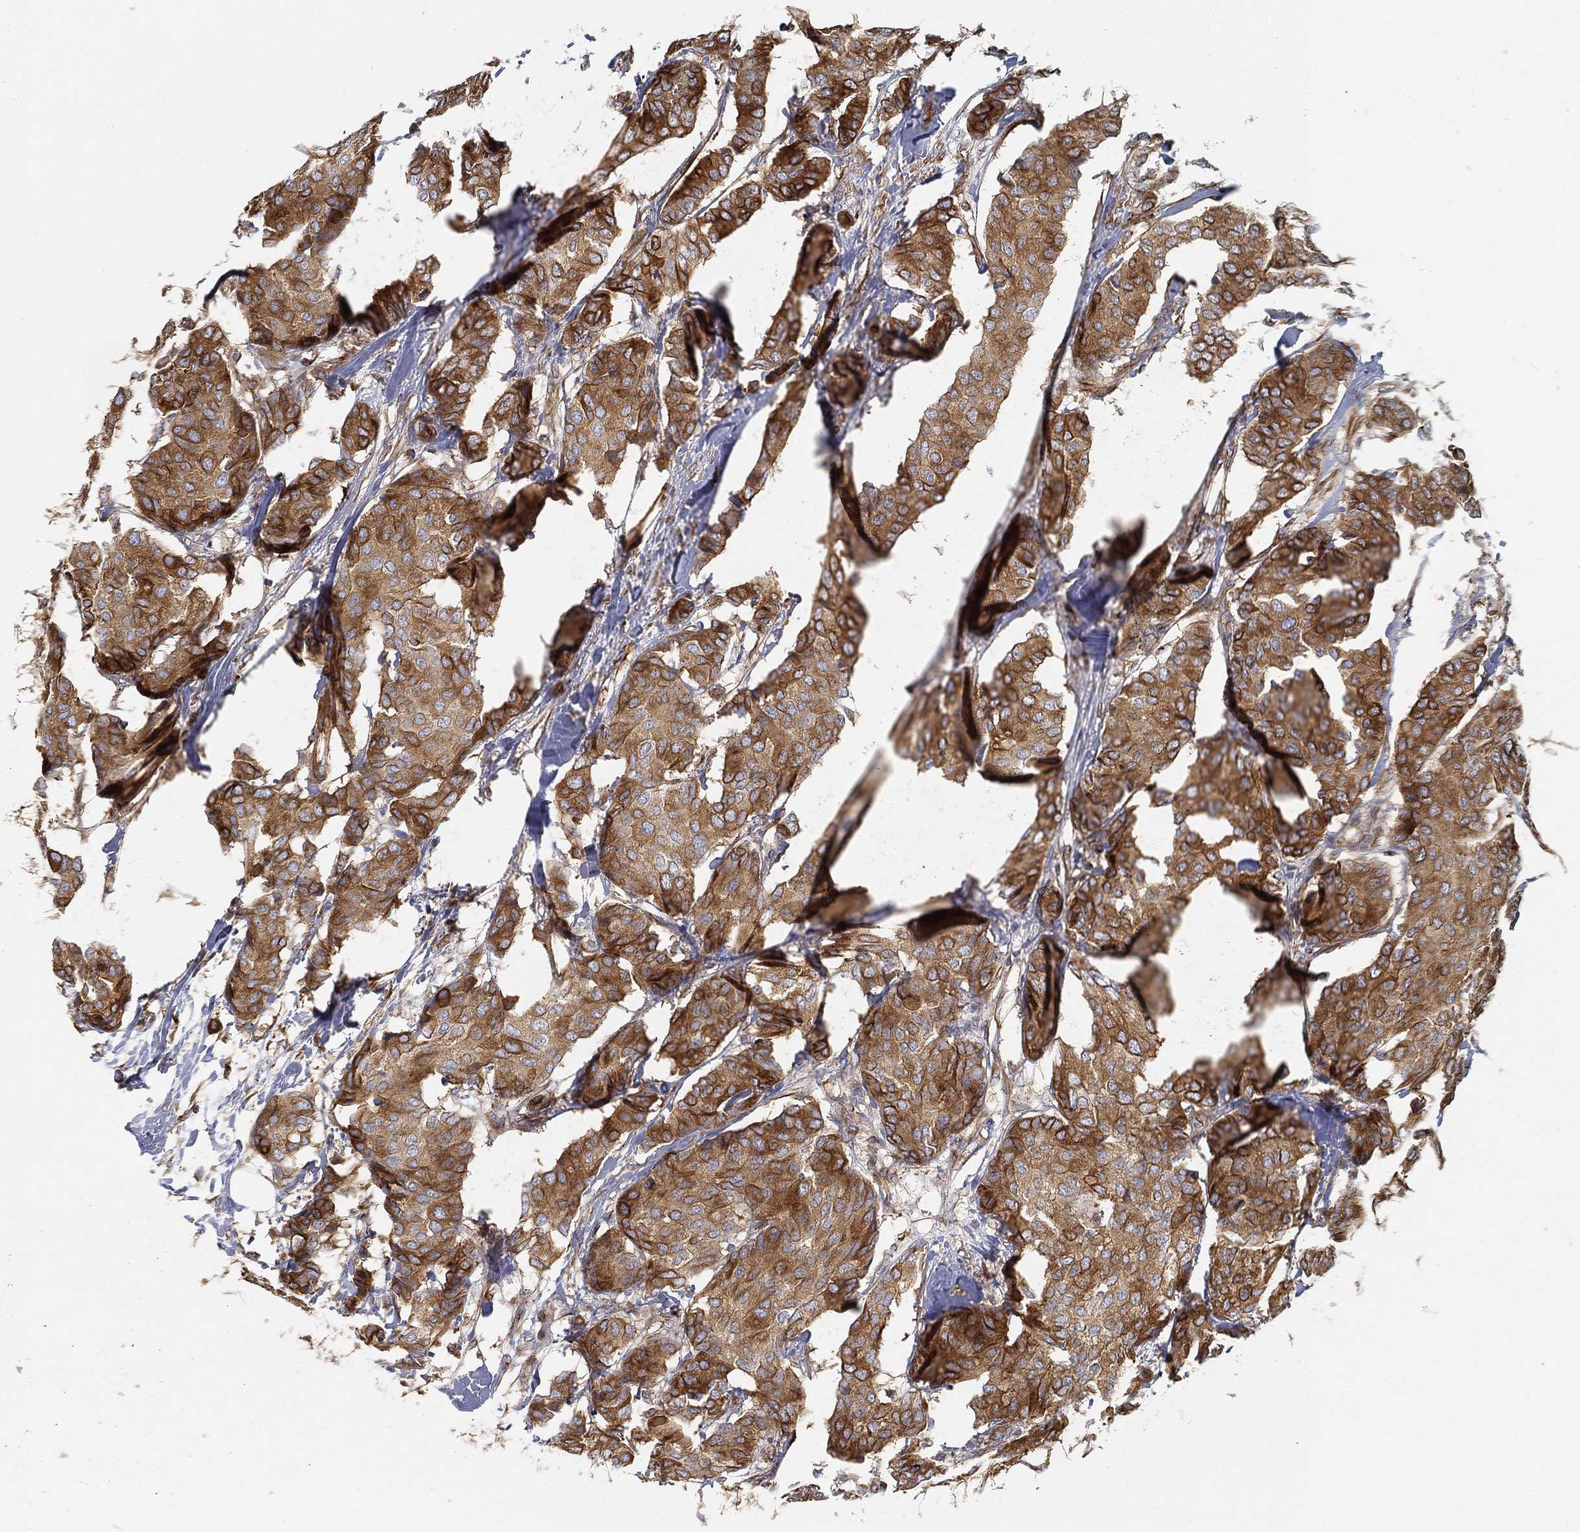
{"staining": {"intensity": "strong", "quantity": ">75%", "location": "cytoplasmic/membranous"}, "tissue": "breast cancer", "cell_type": "Tumor cells", "image_type": "cancer", "snomed": [{"axis": "morphology", "description": "Duct carcinoma"}, {"axis": "topography", "description": "Breast"}], "caption": "Tumor cells exhibit strong cytoplasmic/membranous expression in about >75% of cells in breast cancer. Ihc stains the protein of interest in brown and the nuclei are stained blue.", "gene": "TMEM25", "patient": {"sex": "female", "age": 75}}